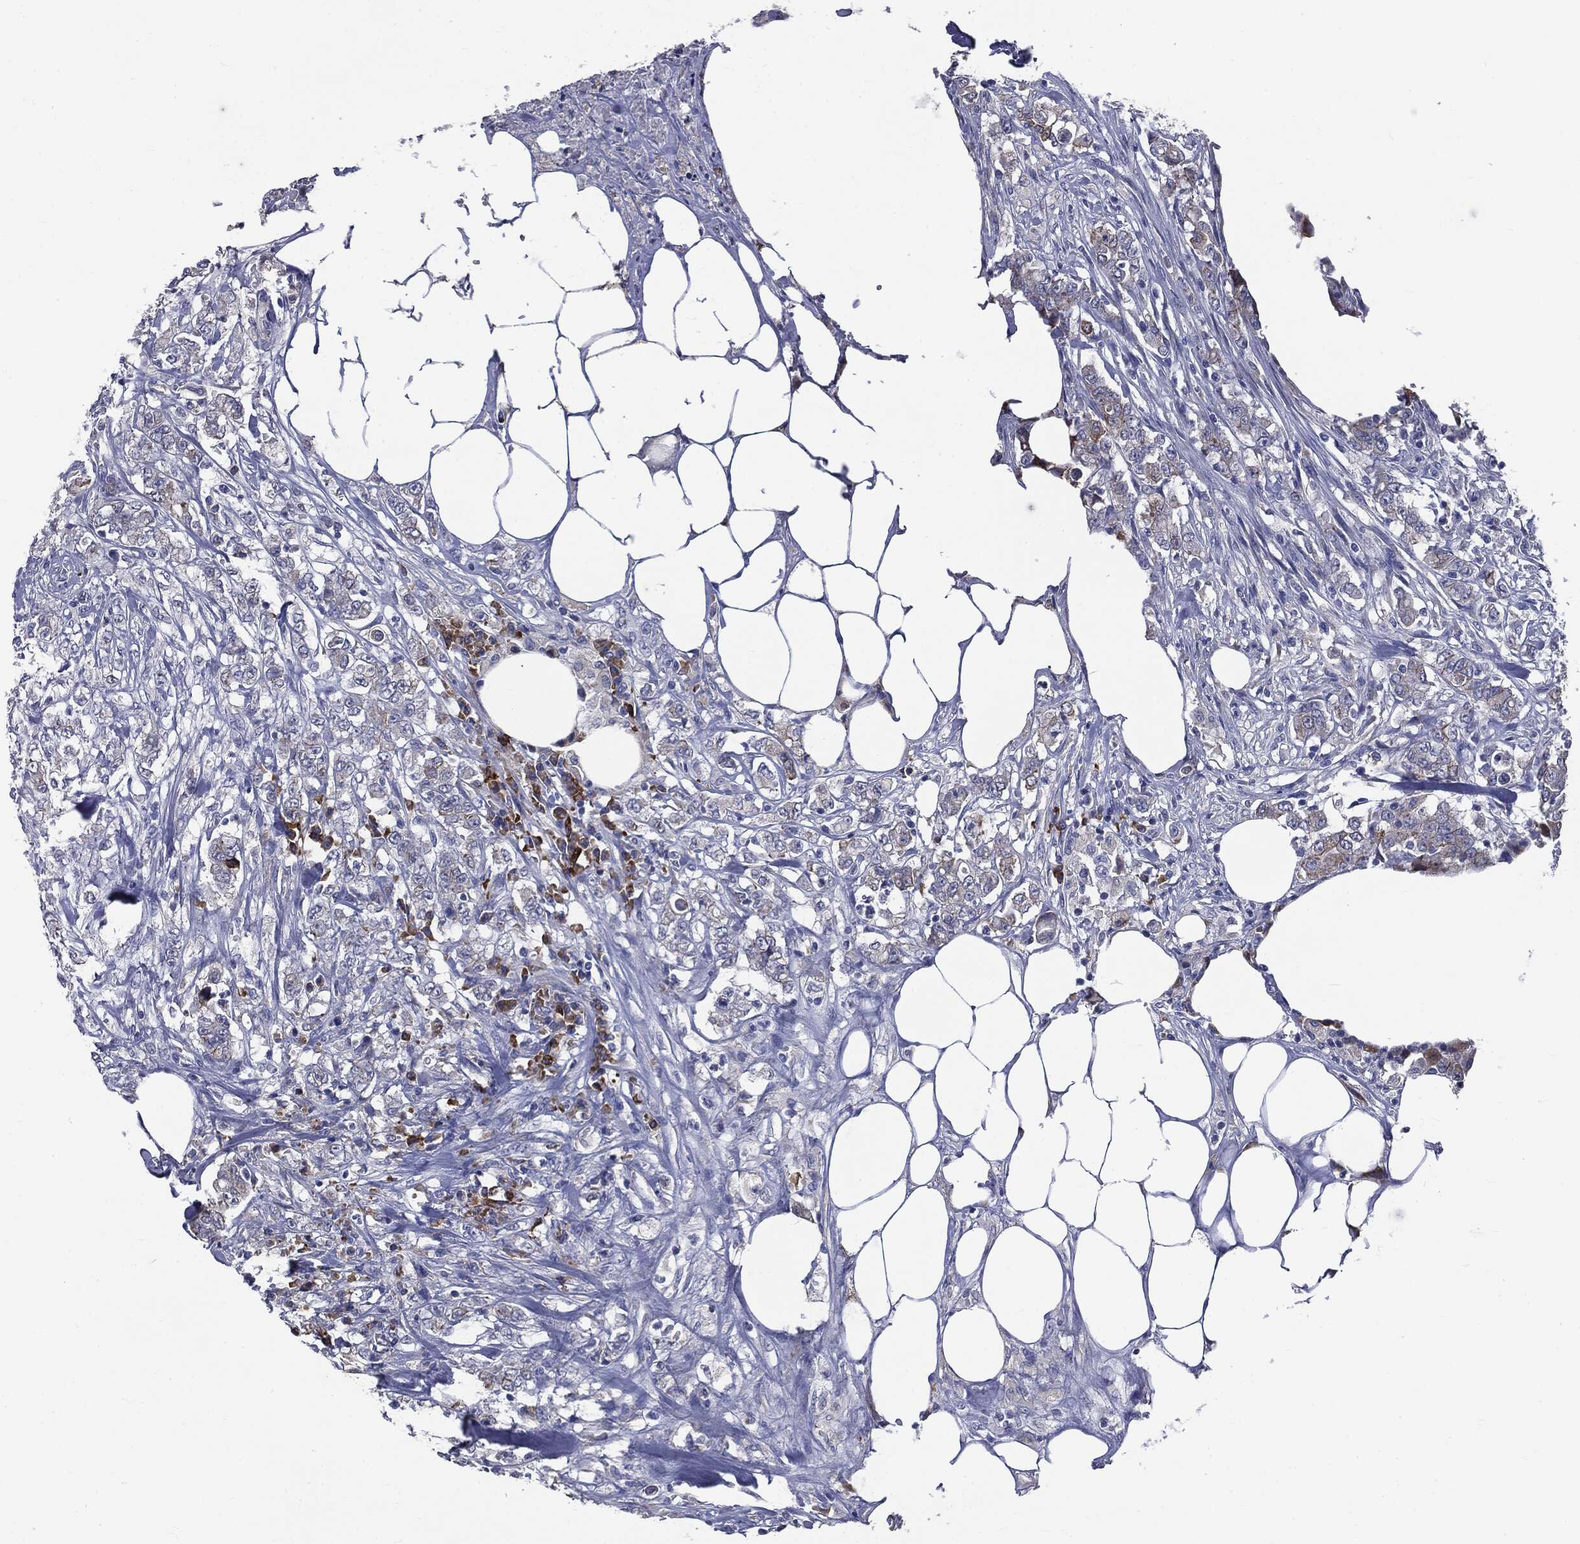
{"staining": {"intensity": "strong", "quantity": "<25%", "location": "cytoplasmic/membranous"}, "tissue": "colorectal cancer", "cell_type": "Tumor cells", "image_type": "cancer", "snomed": [{"axis": "morphology", "description": "Adenocarcinoma, NOS"}, {"axis": "topography", "description": "Colon"}], "caption": "Colorectal cancer stained with DAB (3,3'-diaminobenzidine) IHC demonstrates medium levels of strong cytoplasmic/membranous positivity in approximately <25% of tumor cells.", "gene": "PTGS2", "patient": {"sex": "female", "age": 48}}